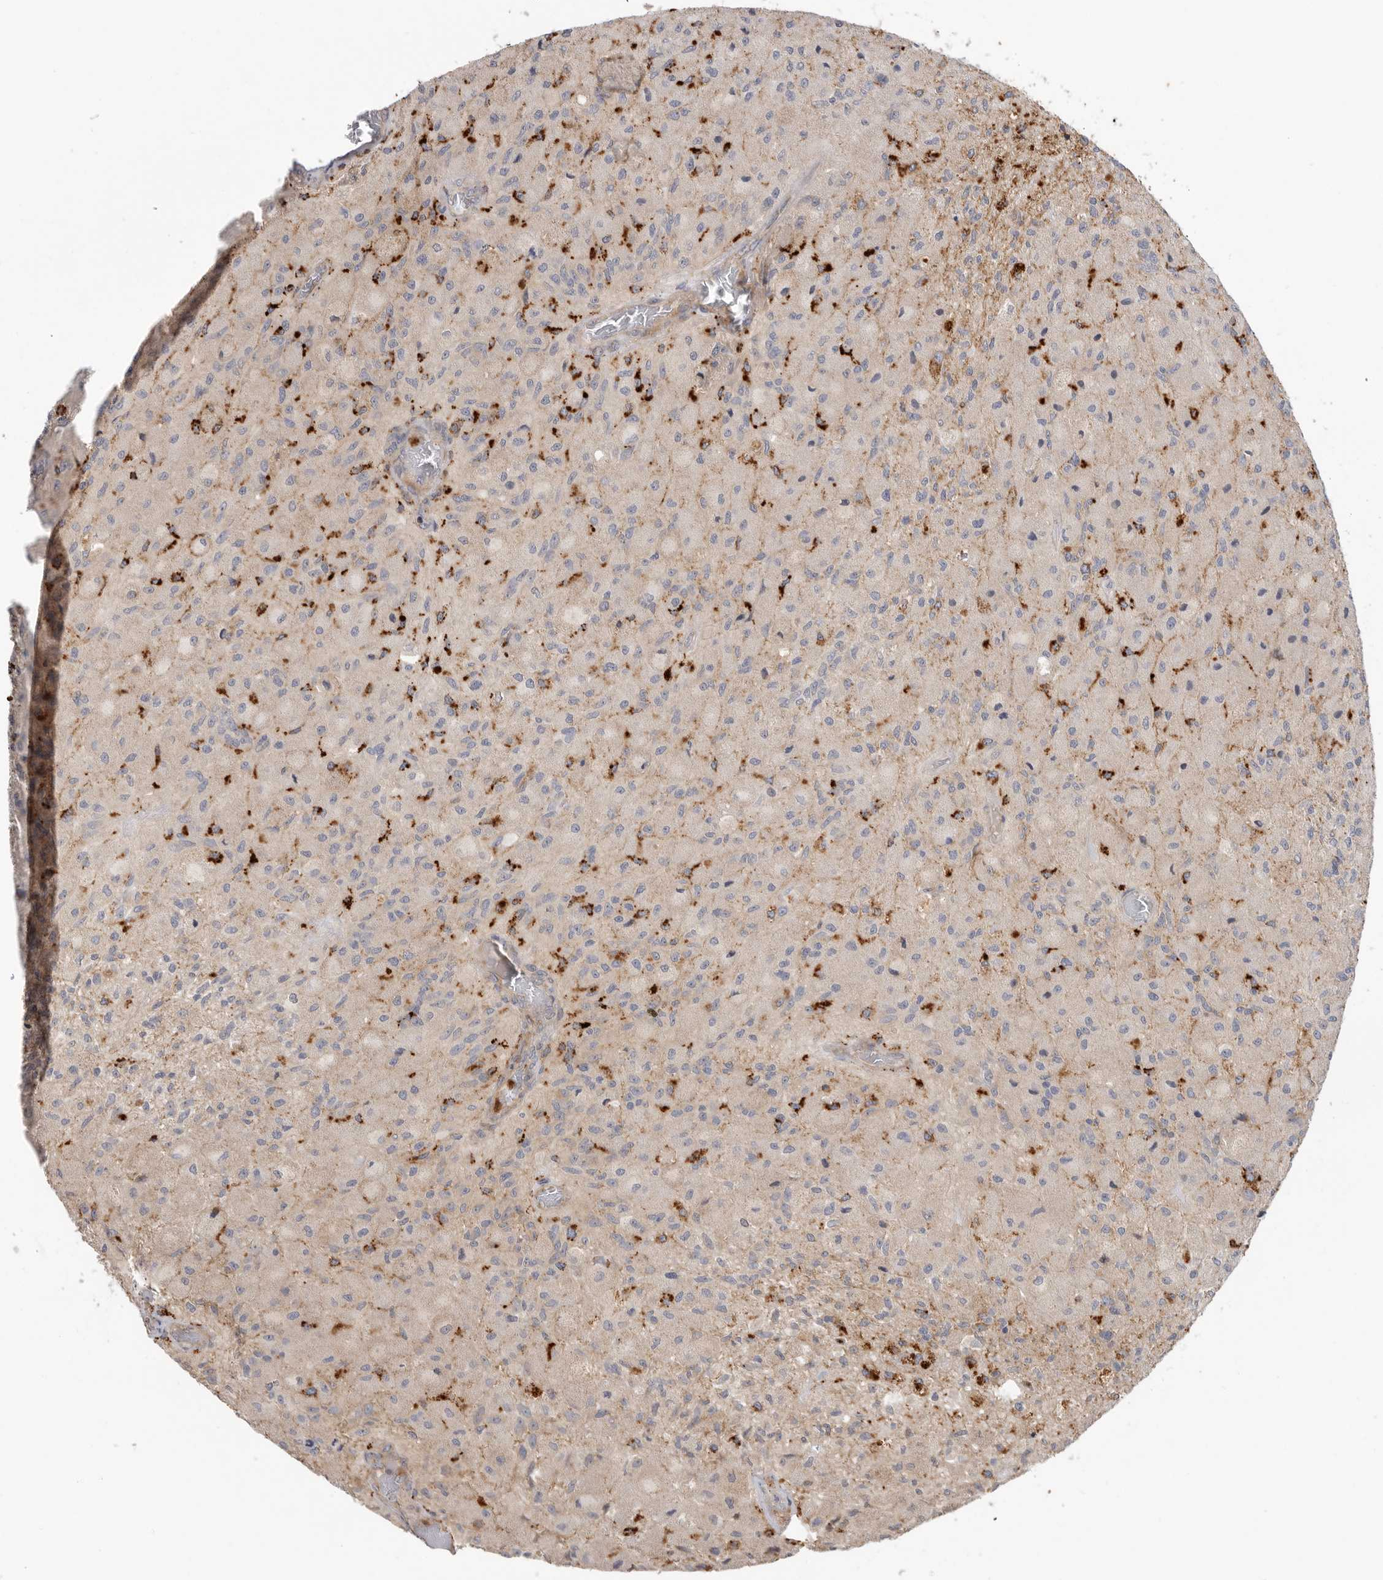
{"staining": {"intensity": "negative", "quantity": "none", "location": "none"}, "tissue": "glioma", "cell_type": "Tumor cells", "image_type": "cancer", "snomed": [{"axis": "morphology", "description": "Normal tissue, NOS"}, {"axis": "morphology", "description": "Glioma, malignant, High grade"}, {"axis": "topography", "description": "Cerebral cortex"}], "caption": "Protein analysis of malignant glioma (high-grade) shows no significant expression in tumor cells.", "gene": "GNE", "patient": {"sex": "male", "age": 77}}